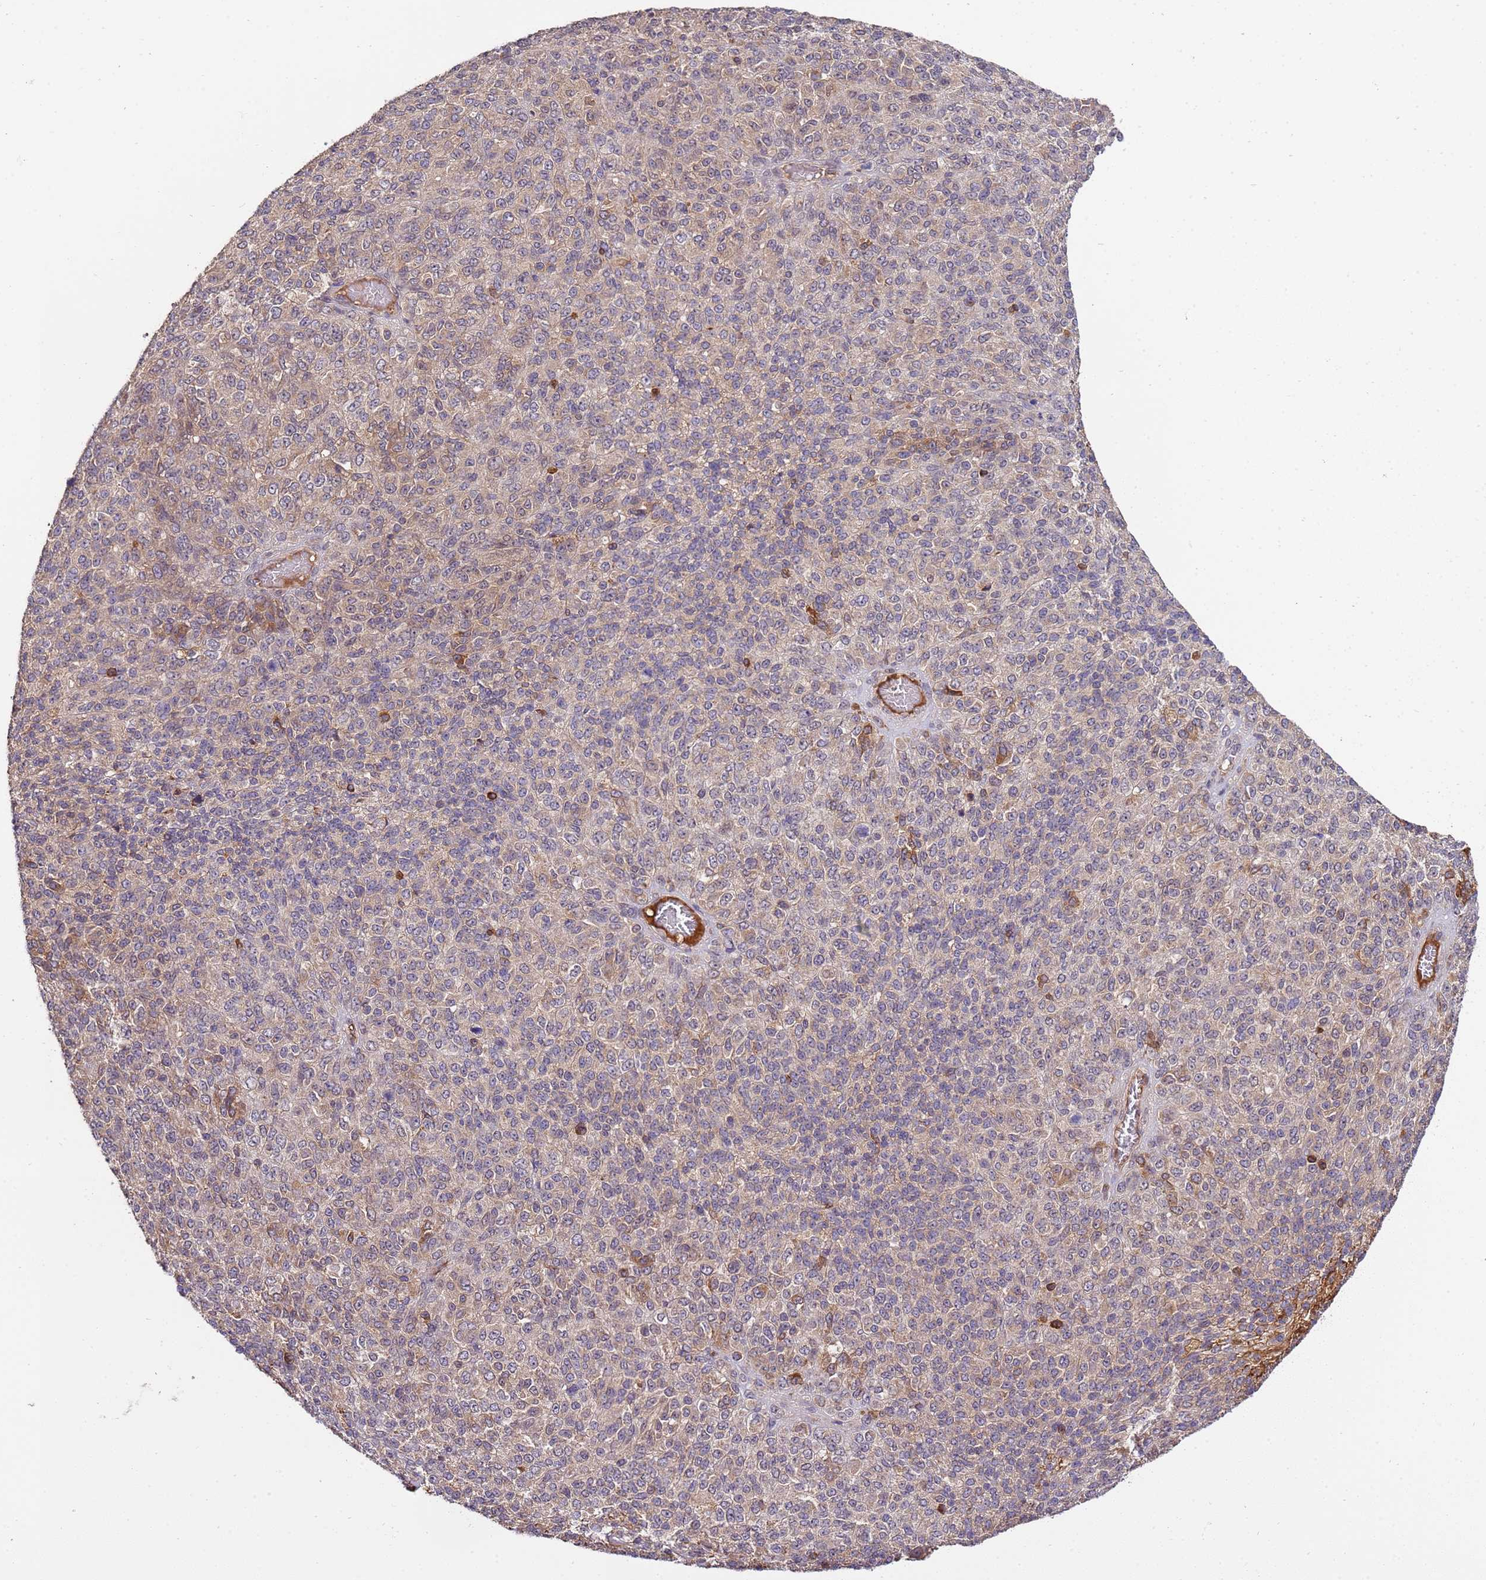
{"staining": {"intensity": "weak", "quantity": "25%-75%", "location": "cytoplasmic/membranous"}, "tissue": "melanoma", "cell_type": "Tumor cells", "image_type": "cancer", "snomed": [{"axis": "morphology", "description": "Malignant melanoma, Metastatic site"}, {"axis": "topography", "description": "Brain"}], "caption": "Weak cytoplasmic/membranous expression for a protein is present in approximately 25%-75% of tumor cells of melanoma using IHC.", "gene": "ZNF624", "patient": {"sex": "female", "age": 56}}